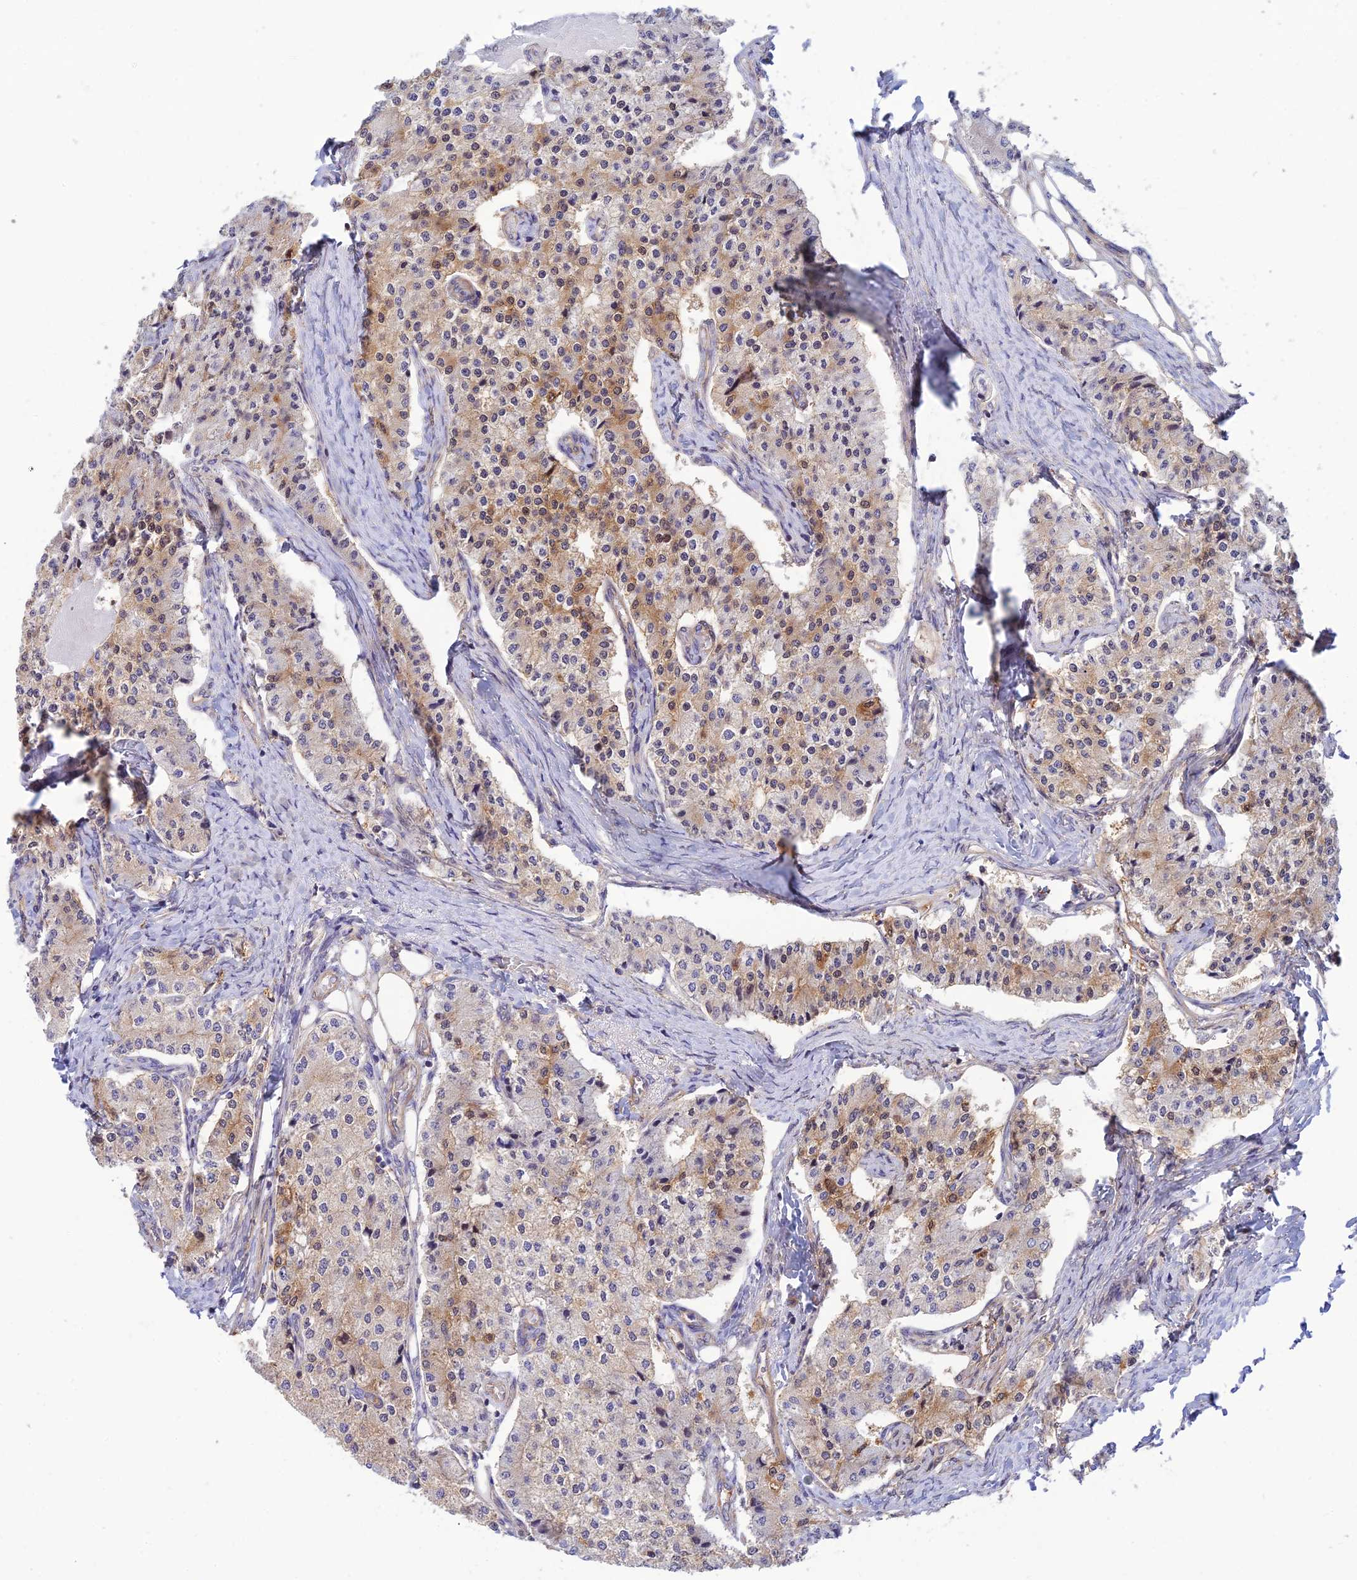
{"staining": {"intensity": "moderate", "quantity": "<25%", "location": "cytoplasmic/membranous,nuclear"}, "tissue": "carcinoid", "cell_type": "Tumor cells", "image_type": "cancer", "snomed": [{"axis": "morphology", "description": "Carcinoid, malignant, NOS"}, {"axis": "topography", "description": "Colon"}], "caption": "Protein expression by IHC shows moderate cytoplasmic/membranous and nuclear staining in approximately <25% of tumor cells in malignant carcinoid. (DAB IHC, brown staining for protein, blue staining for nuclei).", "gene": "PPP1R12C", "patient": {"sex": "female", "age": 52}}